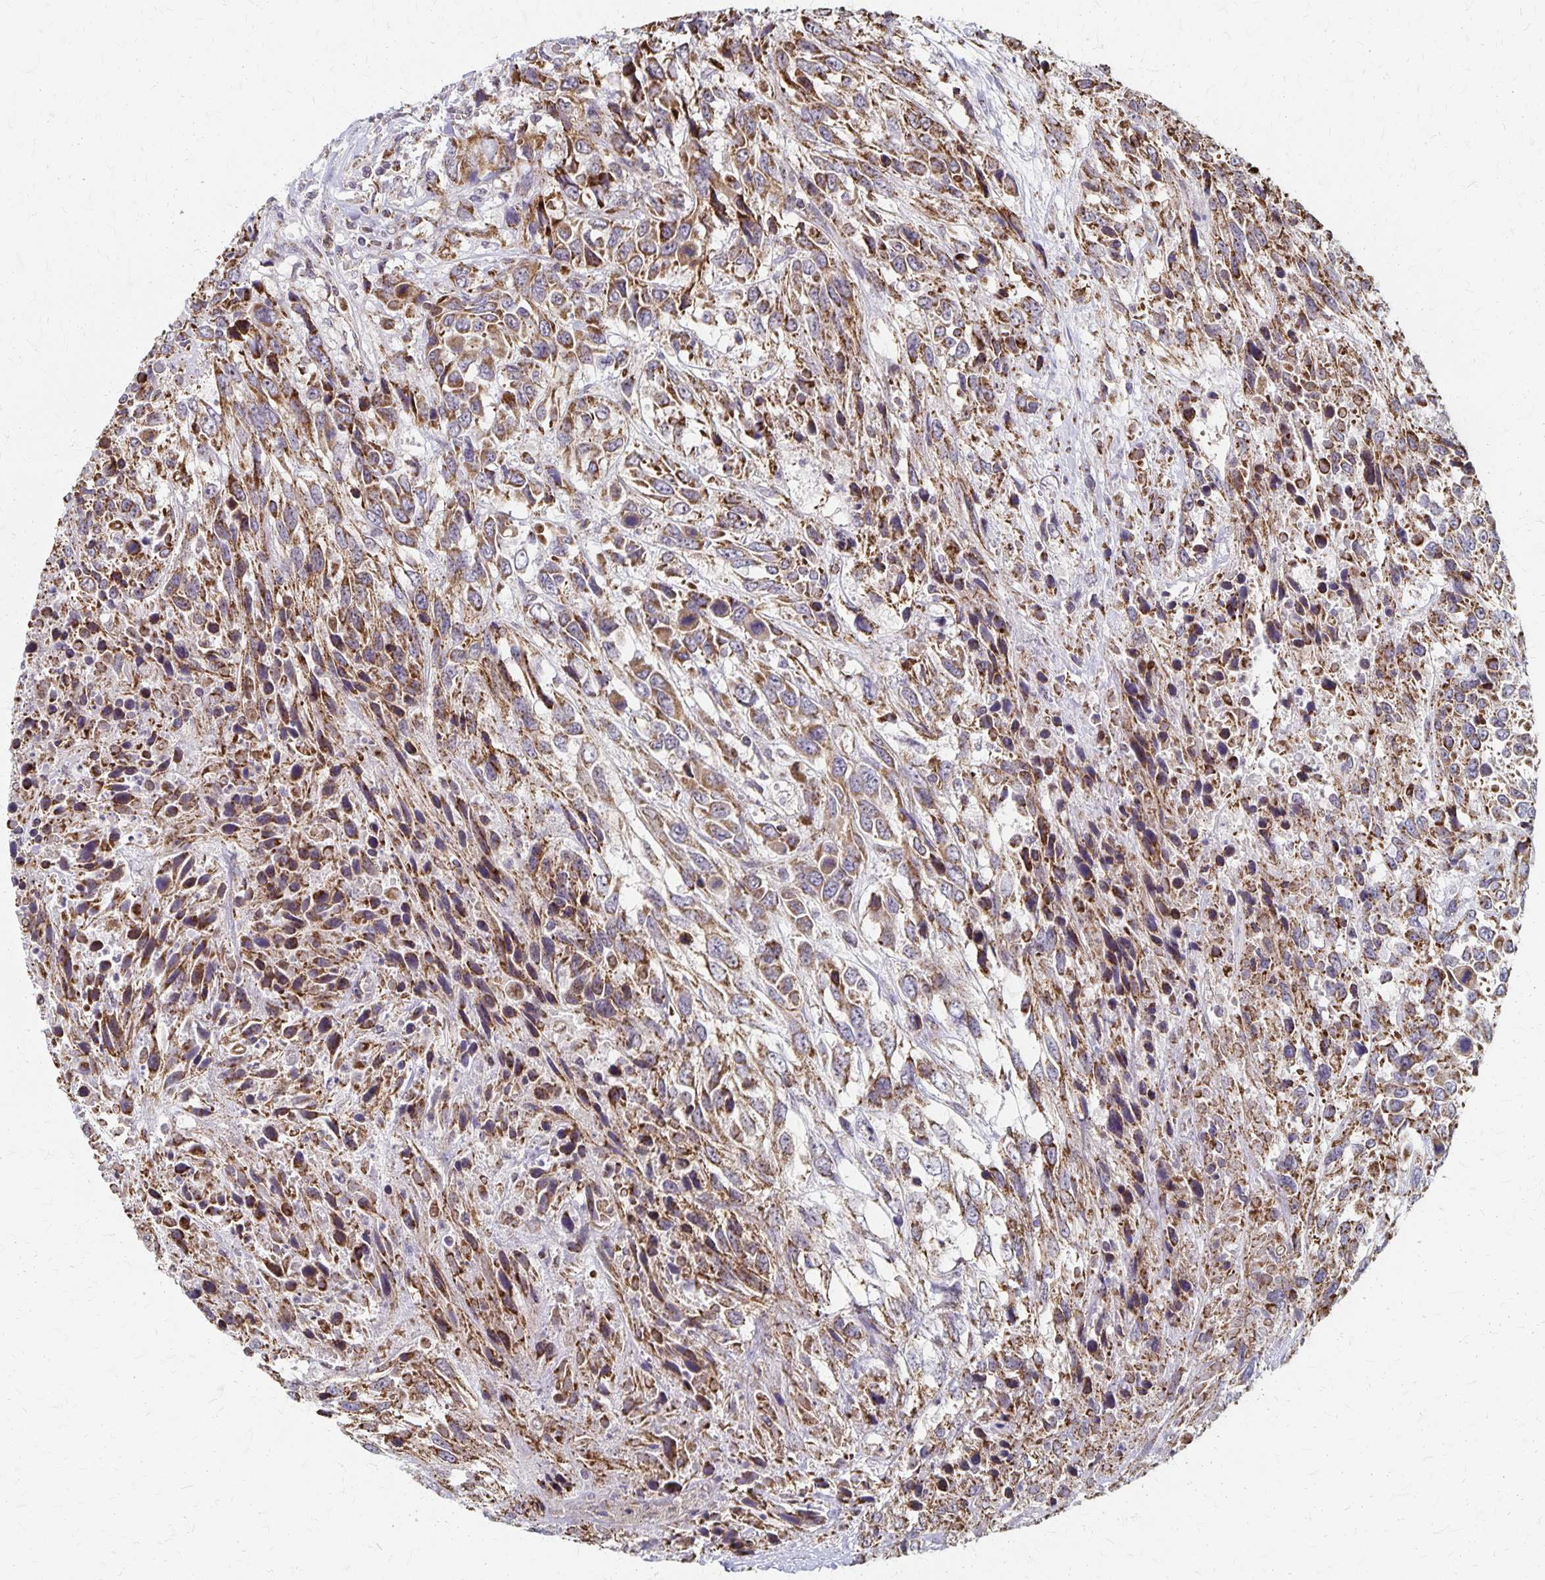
{"staining": {"intensity": "strong", "quantity": ">75%", "location": "cytoplasmic/membranous"}, "tissue": "urothelial cancer", "cell_type": "Tumor cells", "image_type": "cancer", "snomed": [{"axis": "morphology", "description": "Urothelial carcinoma, High grade"}, {"axis": "topography", "description": "Urinary bladder"}], "caption": "High-power microscopy captured an immunohistochemistry micrograph of high-grade urothelial carcinoma, revealing strong cytoplasmic/membranous expression in approximately >75% of tumor cells.", "gene": "DYRK4", "patient": {"sex": "female", "age": 70}}